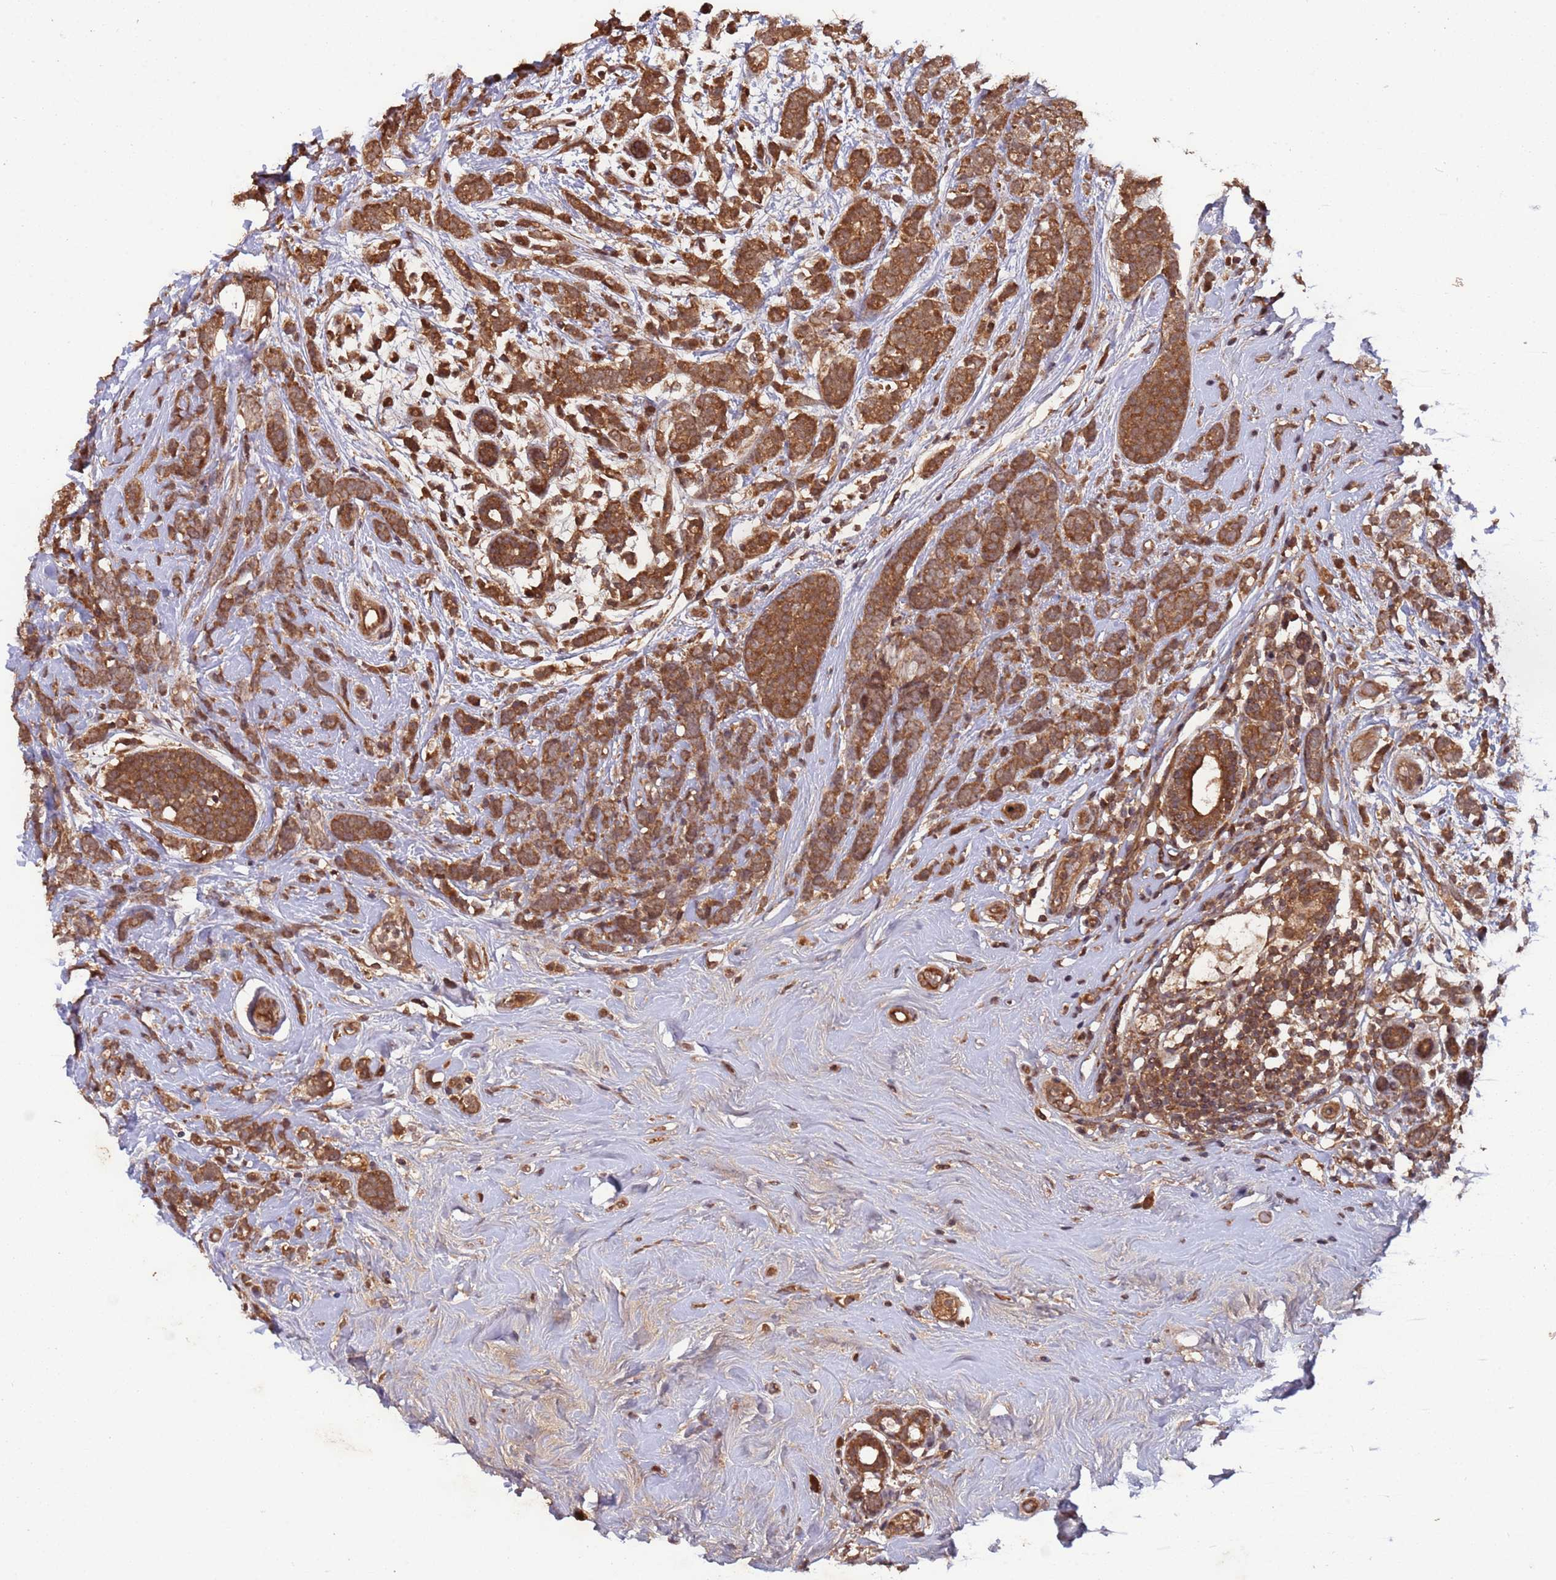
{"staining": {"intensity": "moderate", "quantity": ">75%", "location": "cytoplasmic/membranous"}, "tissue": "breast cancer", "cell_type": "Tumor cells", "image_type": "cancer", "snomed": [{"axis": "morphology", "description": "Lobular carcinoma"}, {"axis": "topography", "description": "Breast"}], "caption": "IHC histopathology image of human breast lobular carcinoma stained for a protein (brown), which shows medium levels of moderate cytoplasmic/membranous positivity in about >75% of tumor cells.", "gene": "ERI1", "patient": {"sex": "female", "age": 58}}